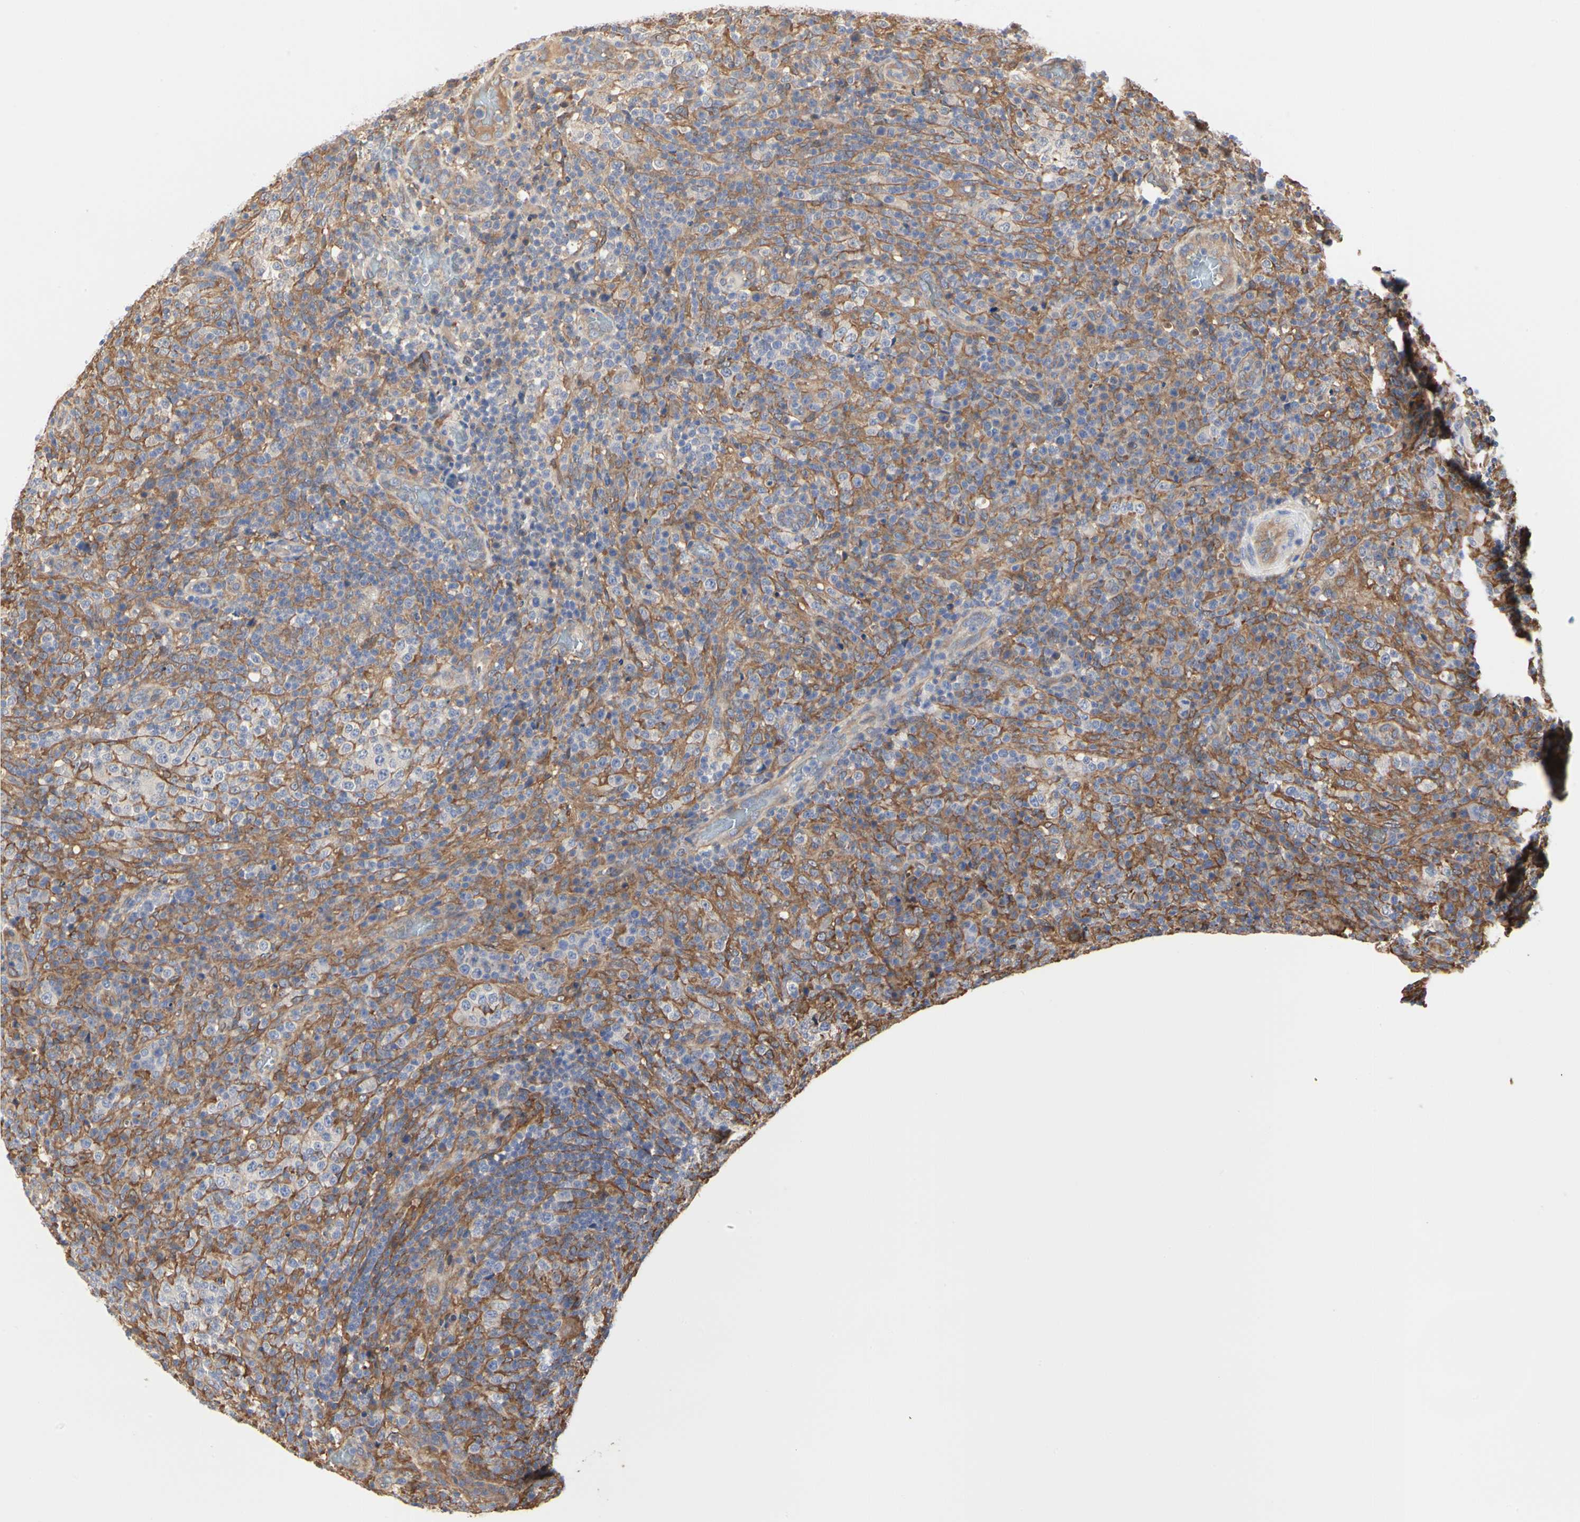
{"staining": {"intensity": "weak", "quantity": "25%-75%", "location": "cytoplasmic/membranous"}, "tissue": "lymphoma", "cell_type": "Tumor cells", "image_type": "cancer", "snomed": [{"axis": "morphology", "description": "Malignant lymphoma, non-Hodgkin's type, High grade"}, {"axis": "topography", "description": "Lymph node"}], "caption": "Immunohistochemical staining of lymphoma shows weak cytoplasmic/membranous protein staining in approximately 25%-75% of tumor cells. Using DAB (brown) and hematoxylin (blue) stains, captured at high magnification using brightfield microscopy.", "gene": "C3orf52", "patient": {"sex": "female", "age": 76}}